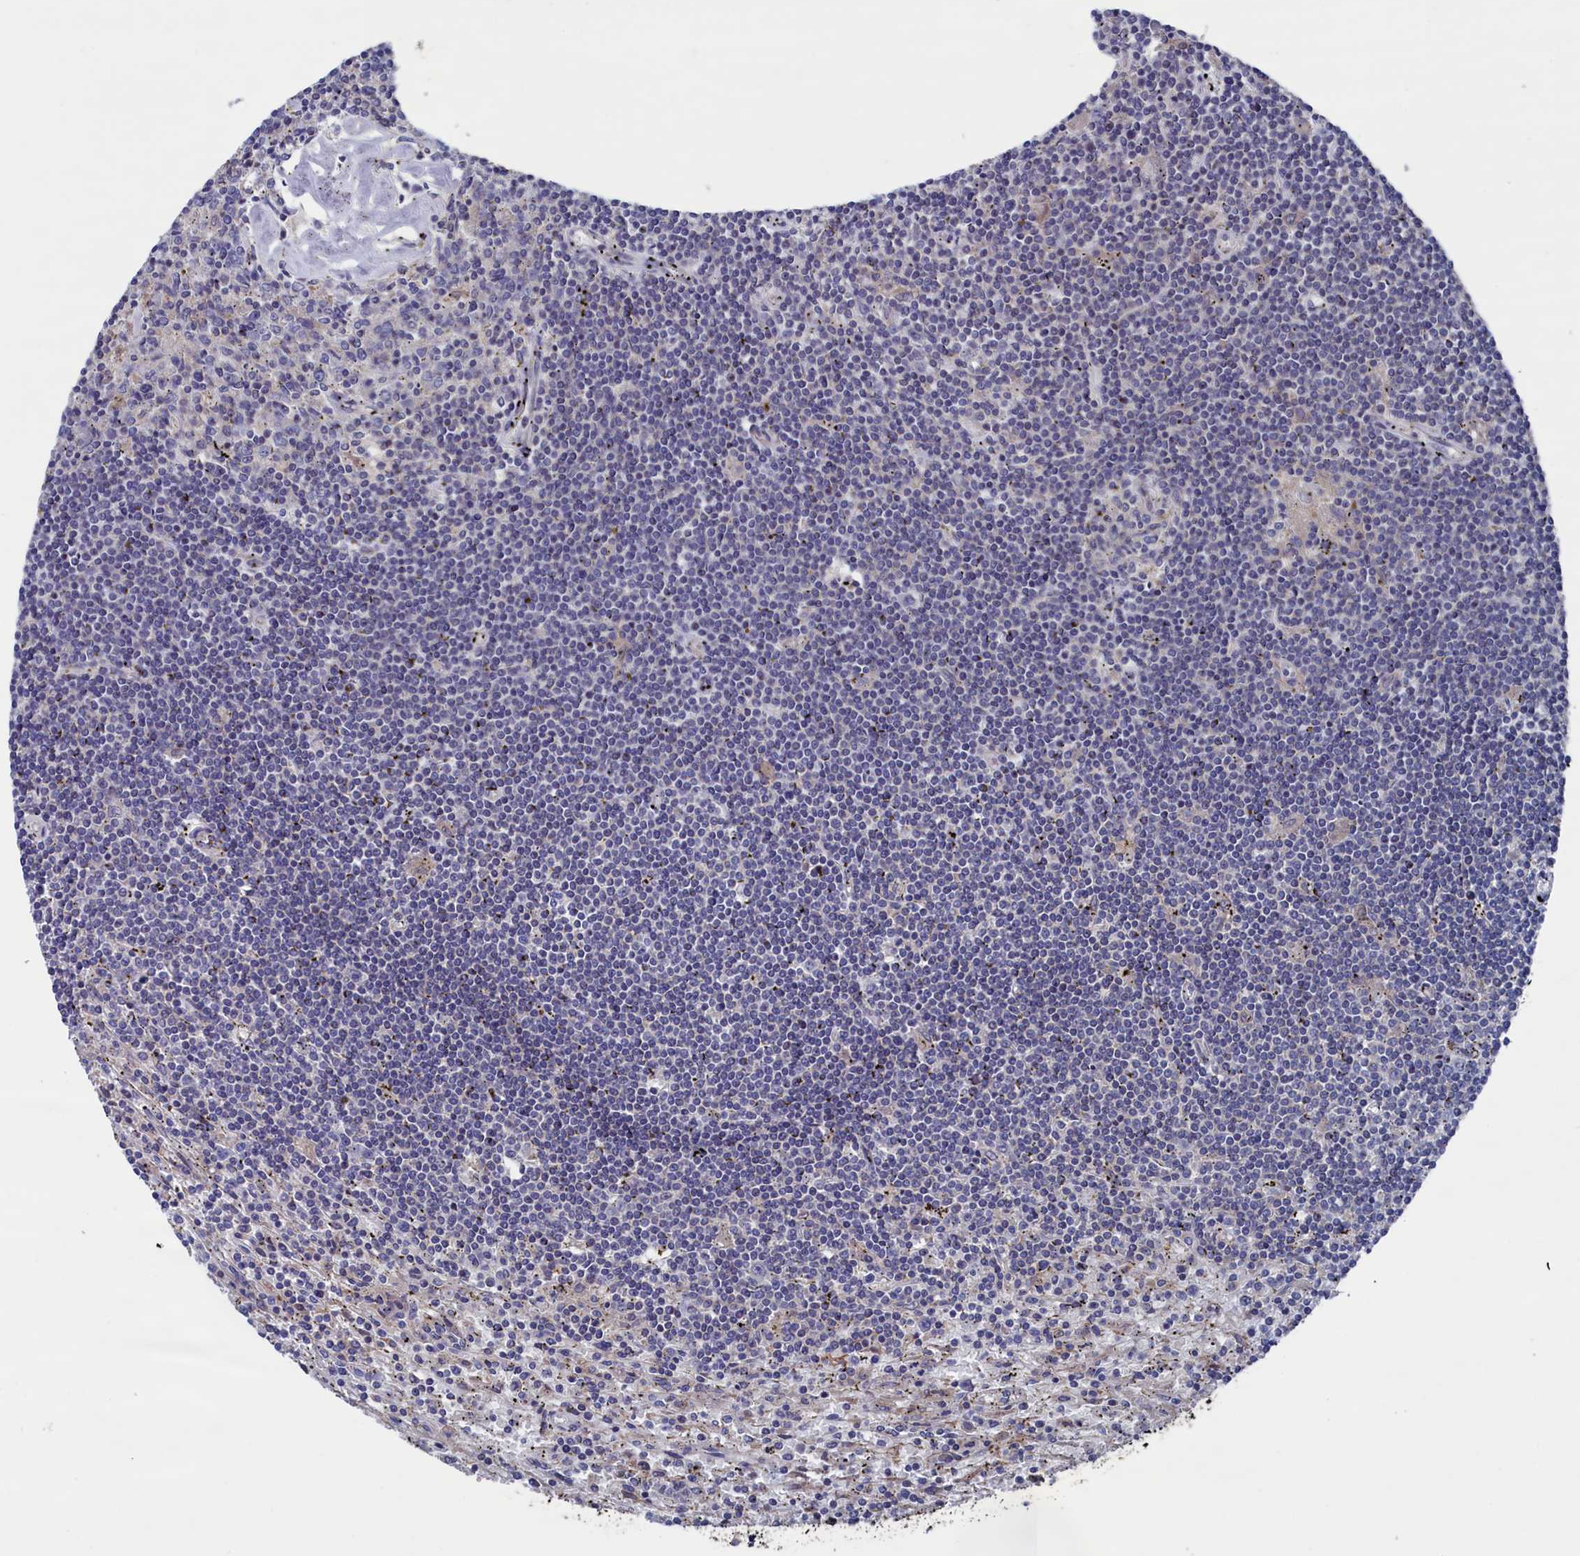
{"staining": {"intensity": "negative", "quantity": "none", "location": "none"}, "tissue": "lymphoma", "cell_type": "Tumor cells", "image_type": "cancer", "snomed": [{"axis": "morphology", "description": "Malignant lymphoma, non-Hodgkin's type, Low grade"}, {"axis": "topography", "description": "Spleen"}], "caption": "High magnification brightfield microscopy of low-grade malignant lymphoma, non-Hodgkin's type stained with DAB (3,3'-diaminobenzidine) (brown) and counterstained with hematoxylin (blue): tumor cells show no significant staining.", "gene": "SPATA13", "patient": {"sex": "male", "age": 76}}